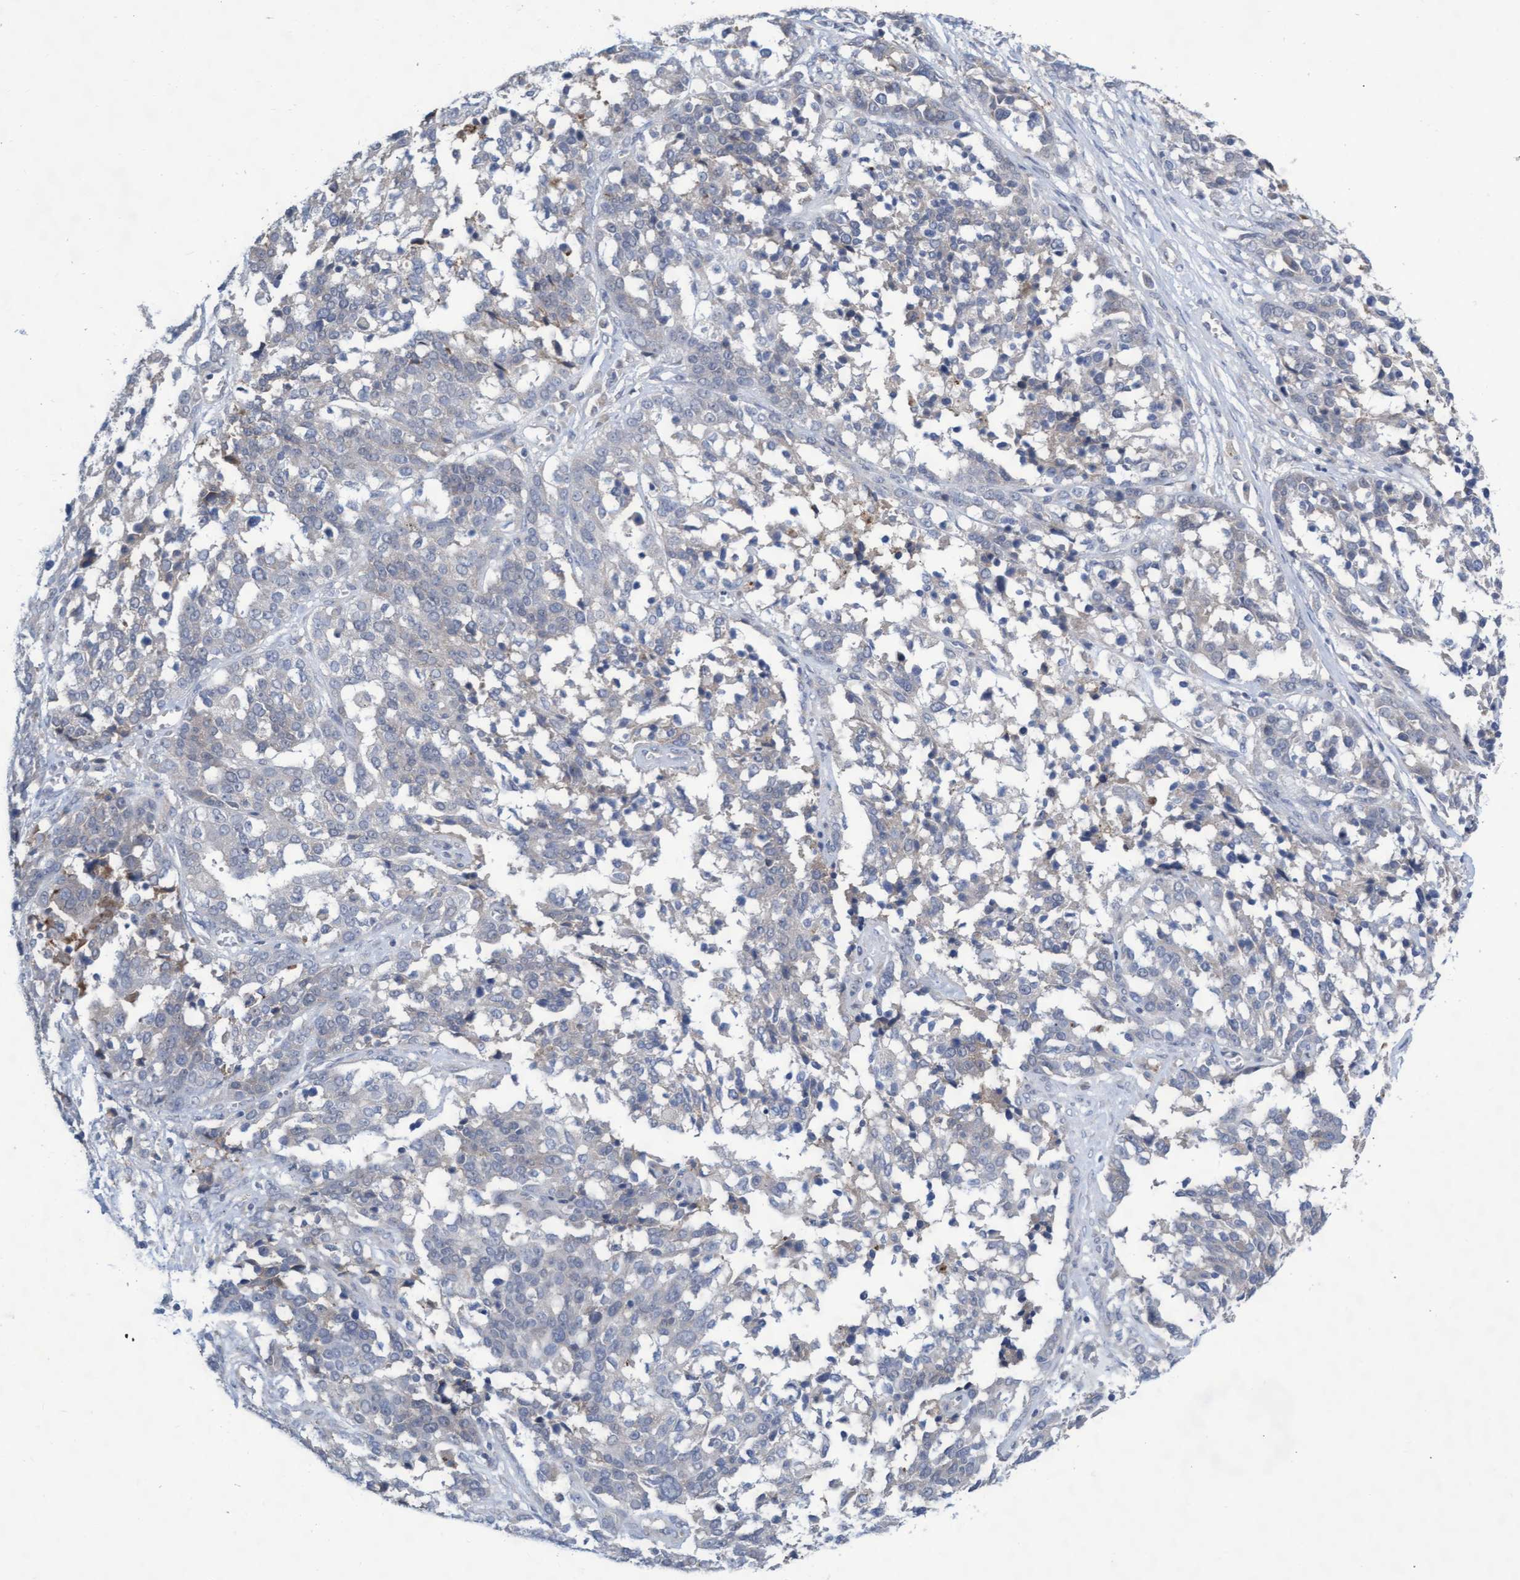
{"staining": {"intensity": "negative", "quantity": "none", "location": "none"}, "tissue": "ovarian cancer", "cell_type": "Tumor cells", "image_type": "cancer", "snomed": [{"axis": "morphology", "description": "Cystadenocarcinoma, serous, NOS"}, {"axis": "topography", "description": "Ovary"}], "caption": "There is no significant expression in tumor cells of ovarian cancer.", "gene": "ABCF2", "patient": {"sex": "female", "age": 44}}